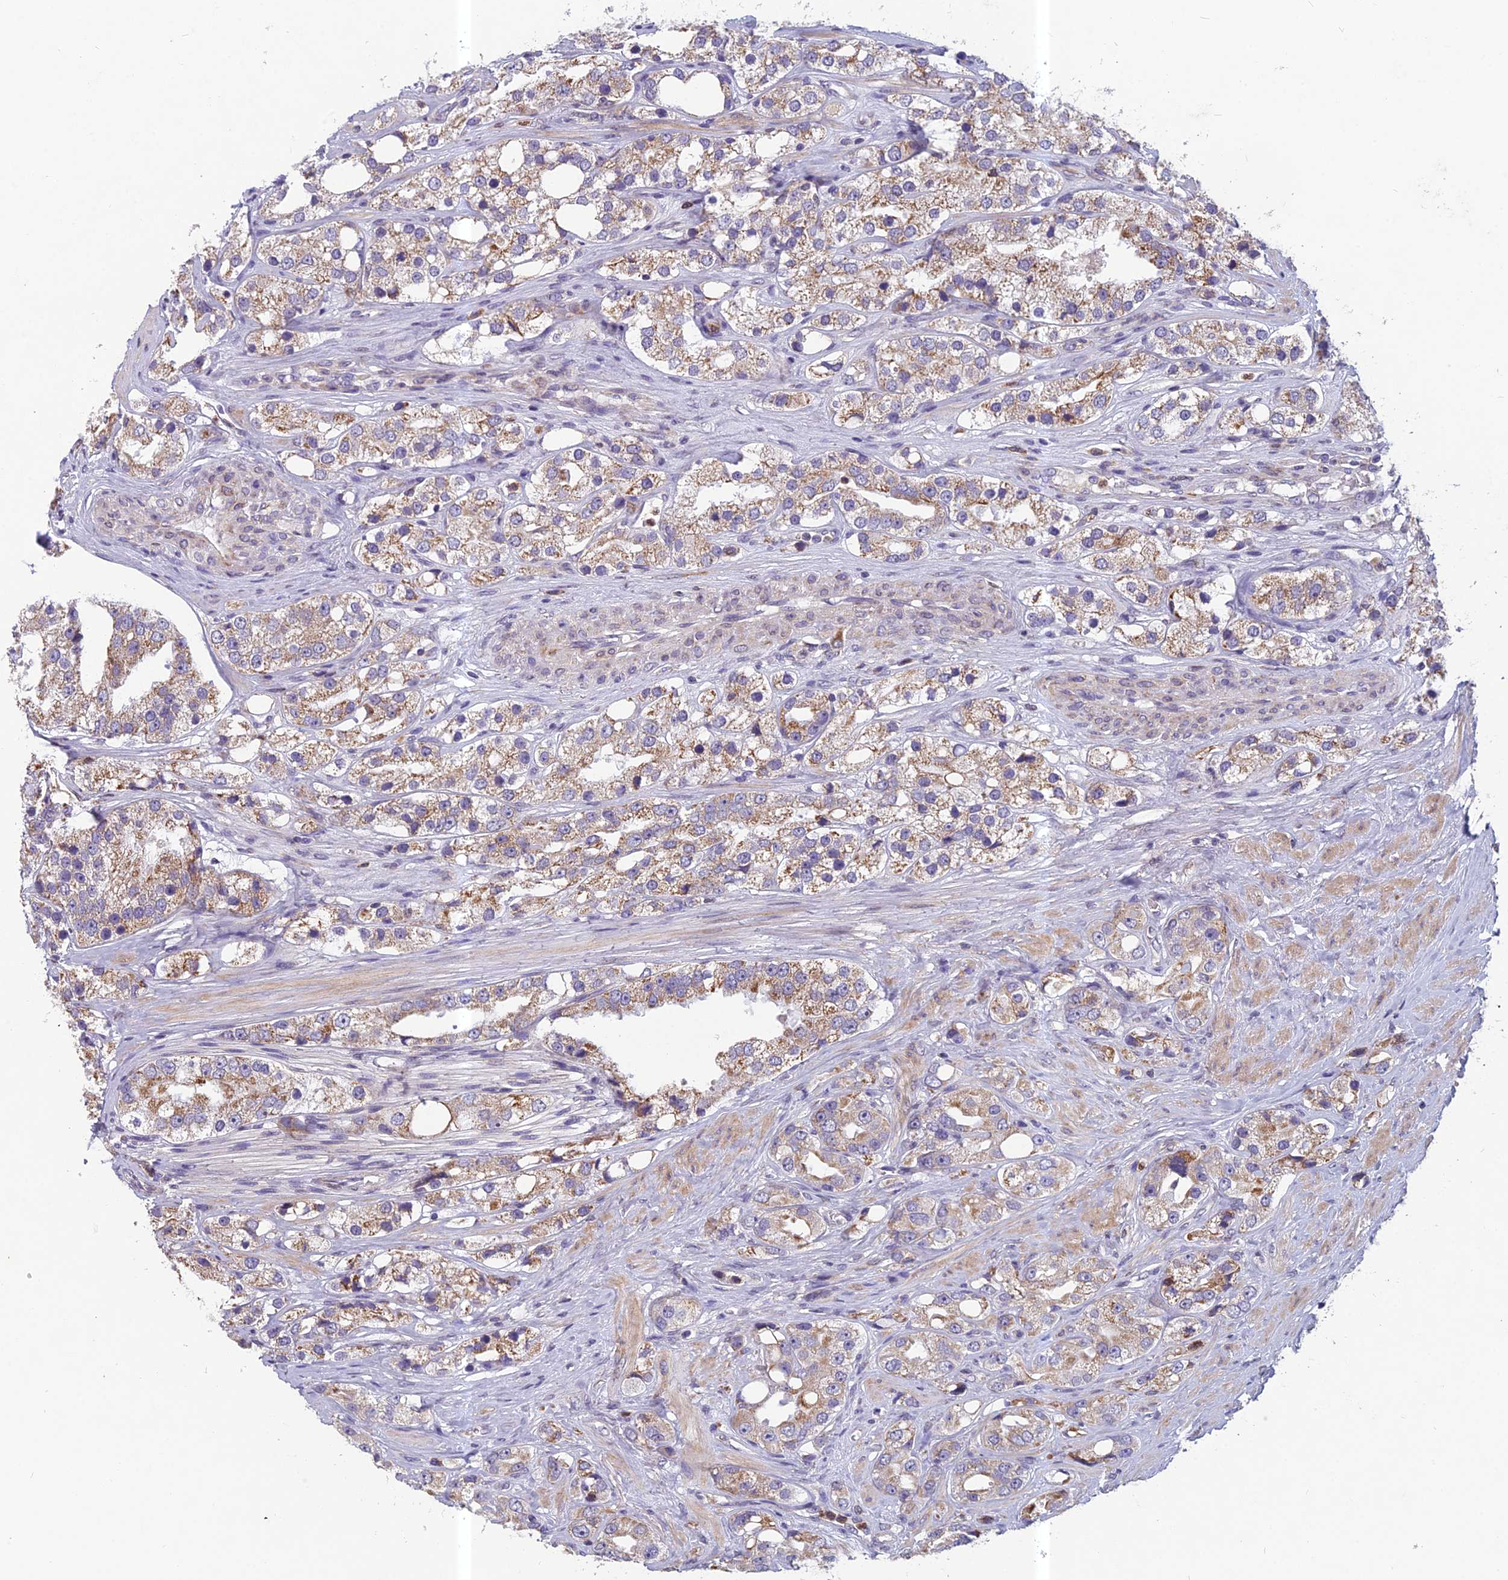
{"staining": {"intensity": "weak", "quantity": ">75%", "location": "cytoplasmic/membranous"}, "tissue": "prostate cancer", "cell_type": "Tumor cells", "image_type": "cancer", "snomed": [{"axis": "morphology", "description": "Adenocarcinoma, NOS"}, {"axis": "topography", "description": "Prostate"}], "caption": "A low amount of weak cytoplasmic/membranous positivity is identified in approximately >75% of tumor cells in prostate cancer (adenocarcinoma) tissue.", "gene": "ENSG00000188897", "patient": {"sex": "male", "age": 79}}